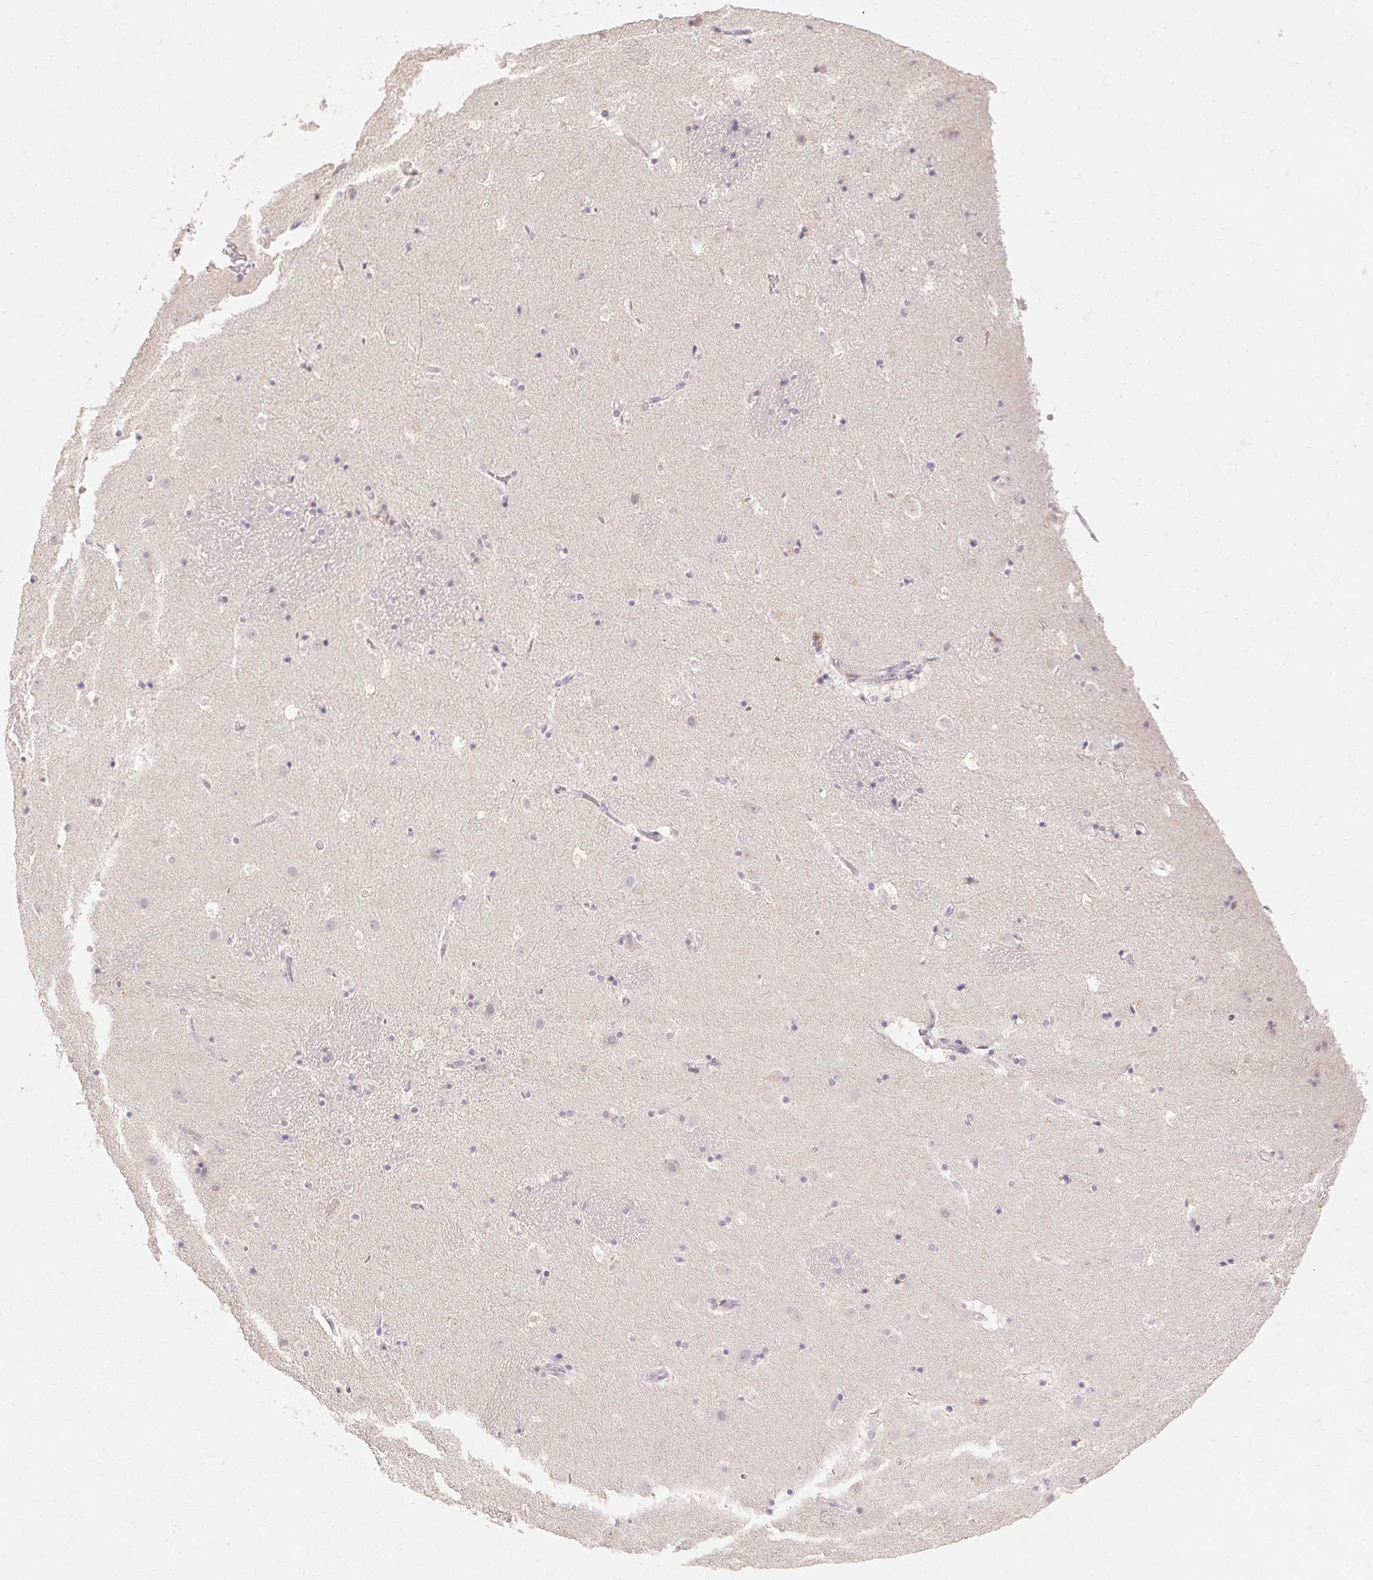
{"staining": {"intensity": "negative", "quantity": "none", "location": "none"}, "tissue": "caudate", "cell_type": "Glial cells", "image_type": "normal", "snomed": [{"axis": "morphology", "description": "Normal tissue, NOS"}, {"axis": "topography", "description": "Lateral ventricle wall"}], "caption": "DAB (3,3'-diaminobenzidine) immunohistochemical staining of unremarkable caudate demonstrates no significant staining in glial cells.", "gene": "SKP2", "patient": {"sex": "male", "age": 37}}